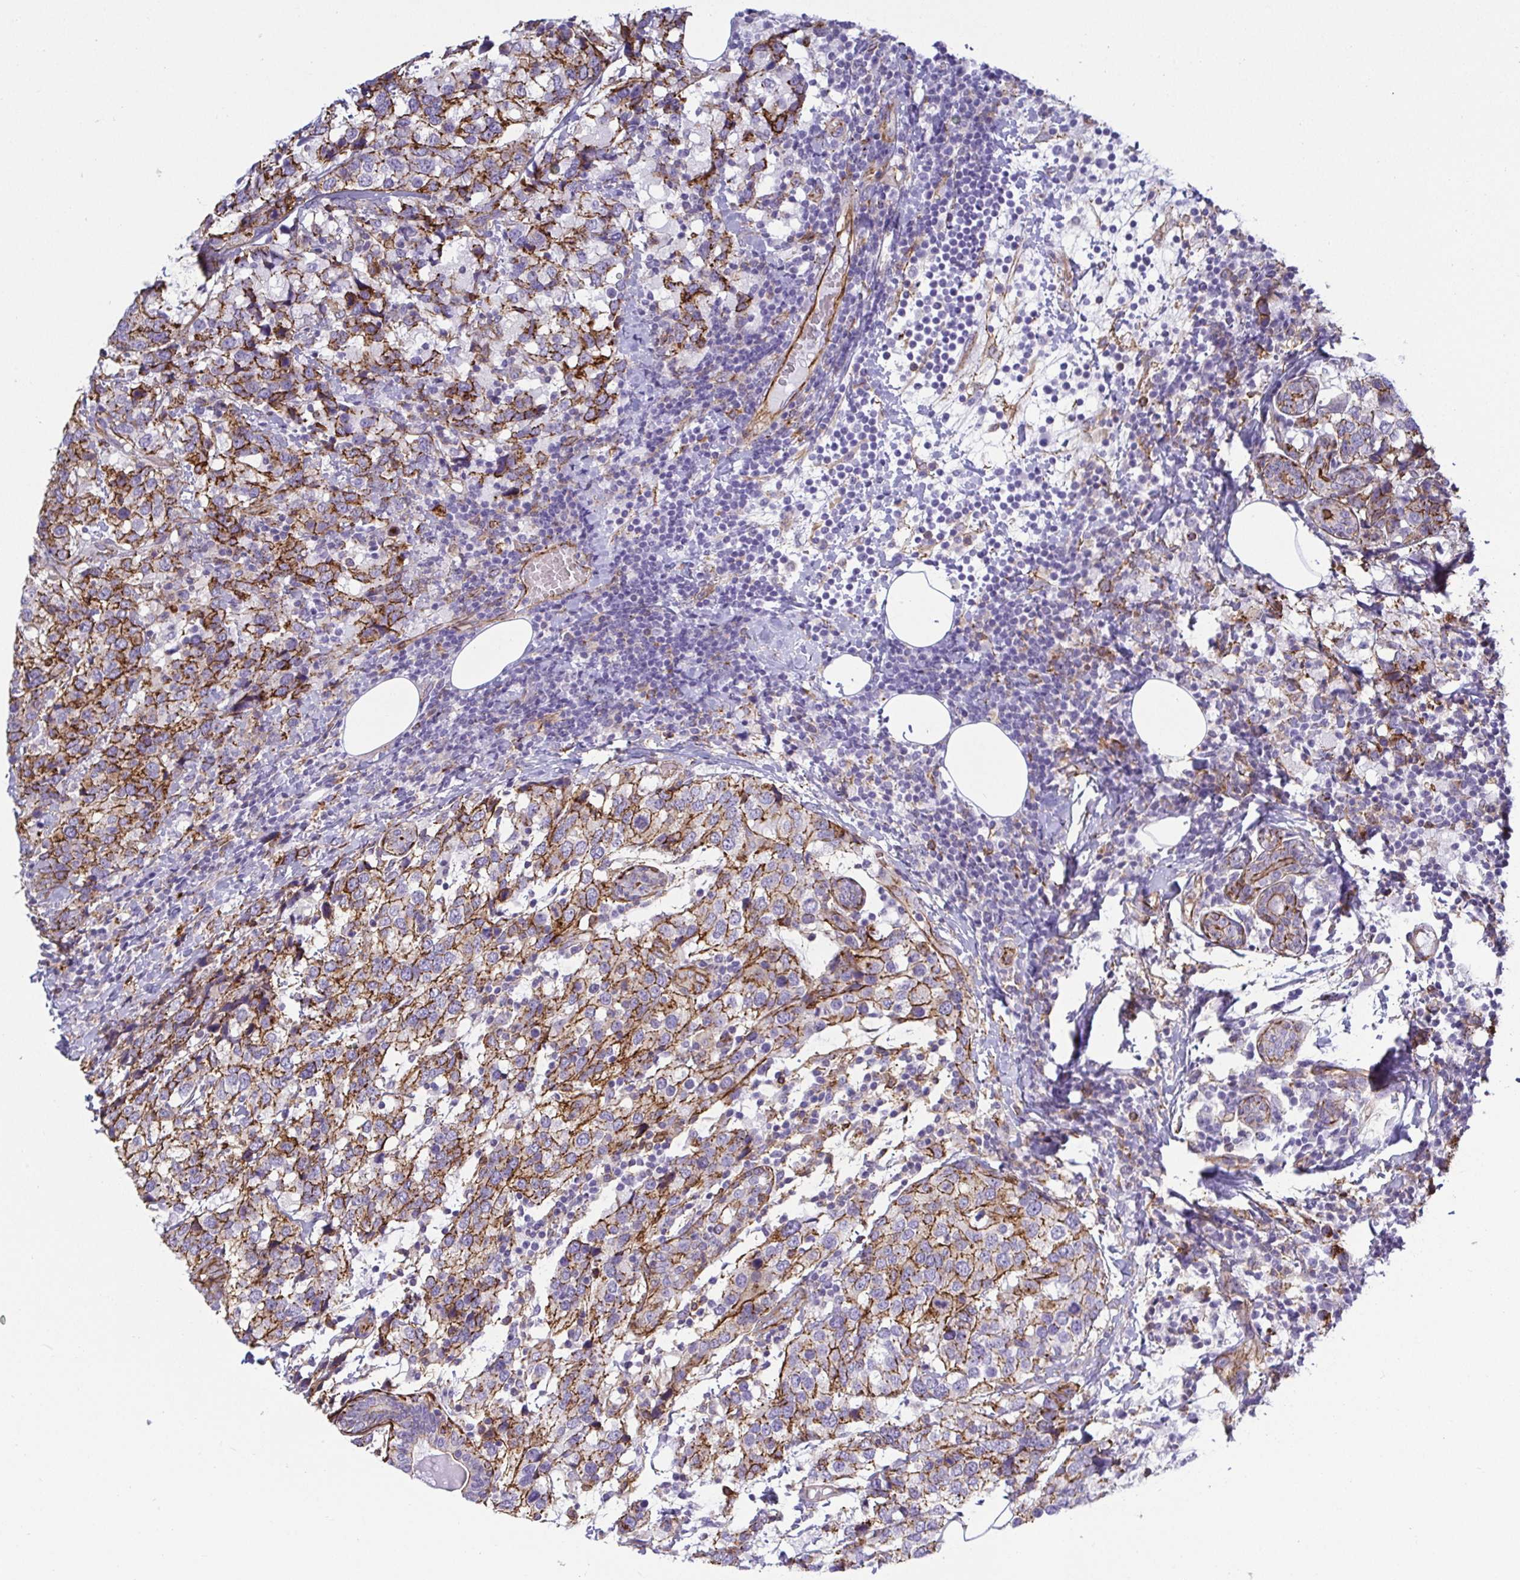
{"staining": {"intensity": "moderate", "quantity": ">75%", "location": "cytoplasmic/membranous"}, "tissue": "breast cancer", "cell_type": "Tumor cells", "image_type": "cancer", "snomed": [{"axis": "morphology", "description": "Lobular carcinoma"}, {"axis": "topography", "description": "Breast"}], "caption": "IHC (DAB (3,3'-diaminobenzidine)) staining of lobular carcinoma (breast) exhibits moderate cytoplasmic/membranous protein expression in about >75% of tumor cells. The staining was performed using DAB (3,3'-diaminobenzidine) to visualize the protein expression in brown, while the nuclei were stained in blue with hematoxylin (Magnification: 20x).", "gene": "LIMA1", "patient": {"sex": "female", "age": 59}}